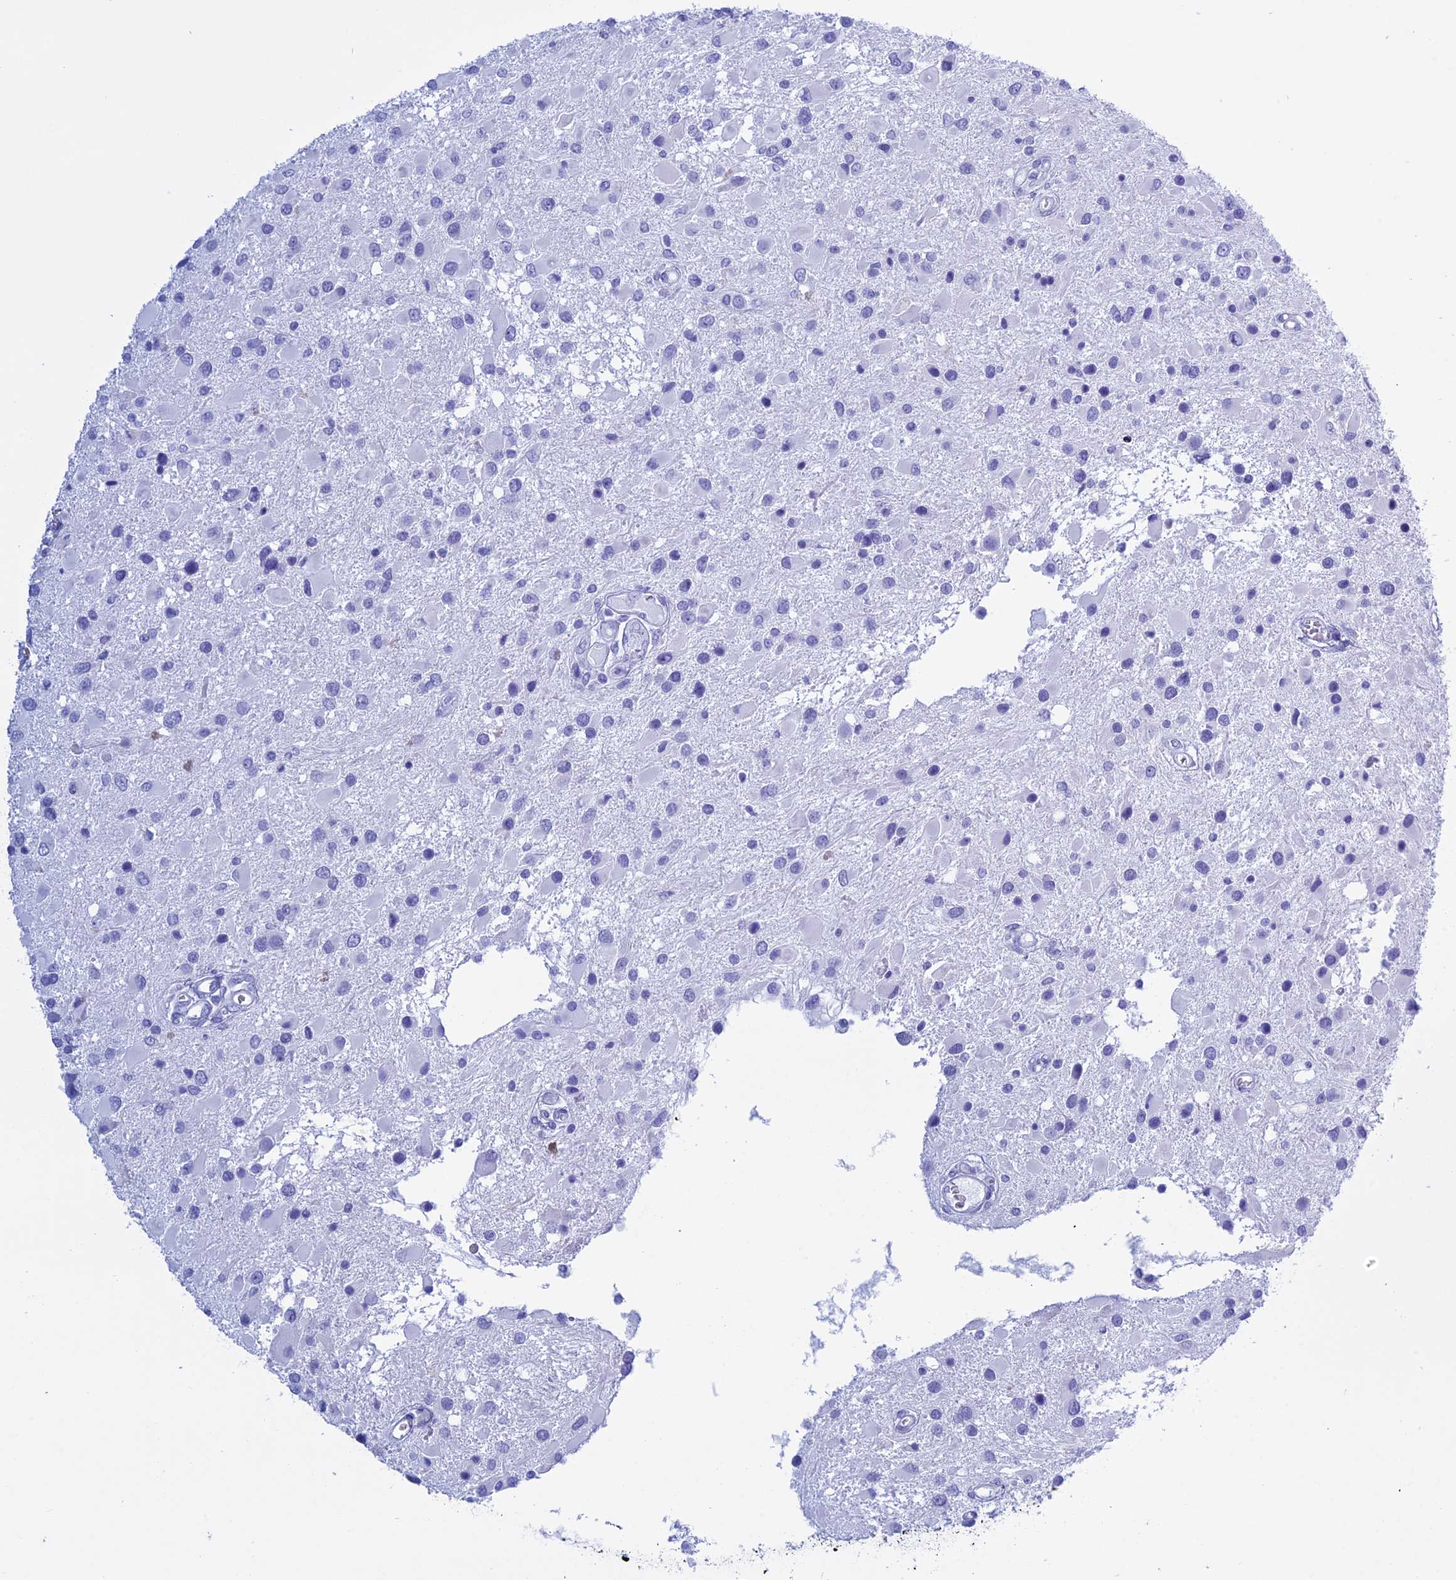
{"staining": {"intensity": "negative", "quantity": "none", "location": "none"}, "tissue": "glioma", "cell_type": "Tumor cells", "image_type": "cancer", "snomed": [{"axis": "morphology", "description": "Glioma, malignant, High grade"}, {"axis": "topography", "description": "Brain"}], "caption": "High power microscopy photomicrograph of an immunohistochemistry (IHC) micrograph of glioma, revealing no significant positivity in tumor cells.", "gene": "KCTD21", "patient": {"sex": "male", "age": 53}}